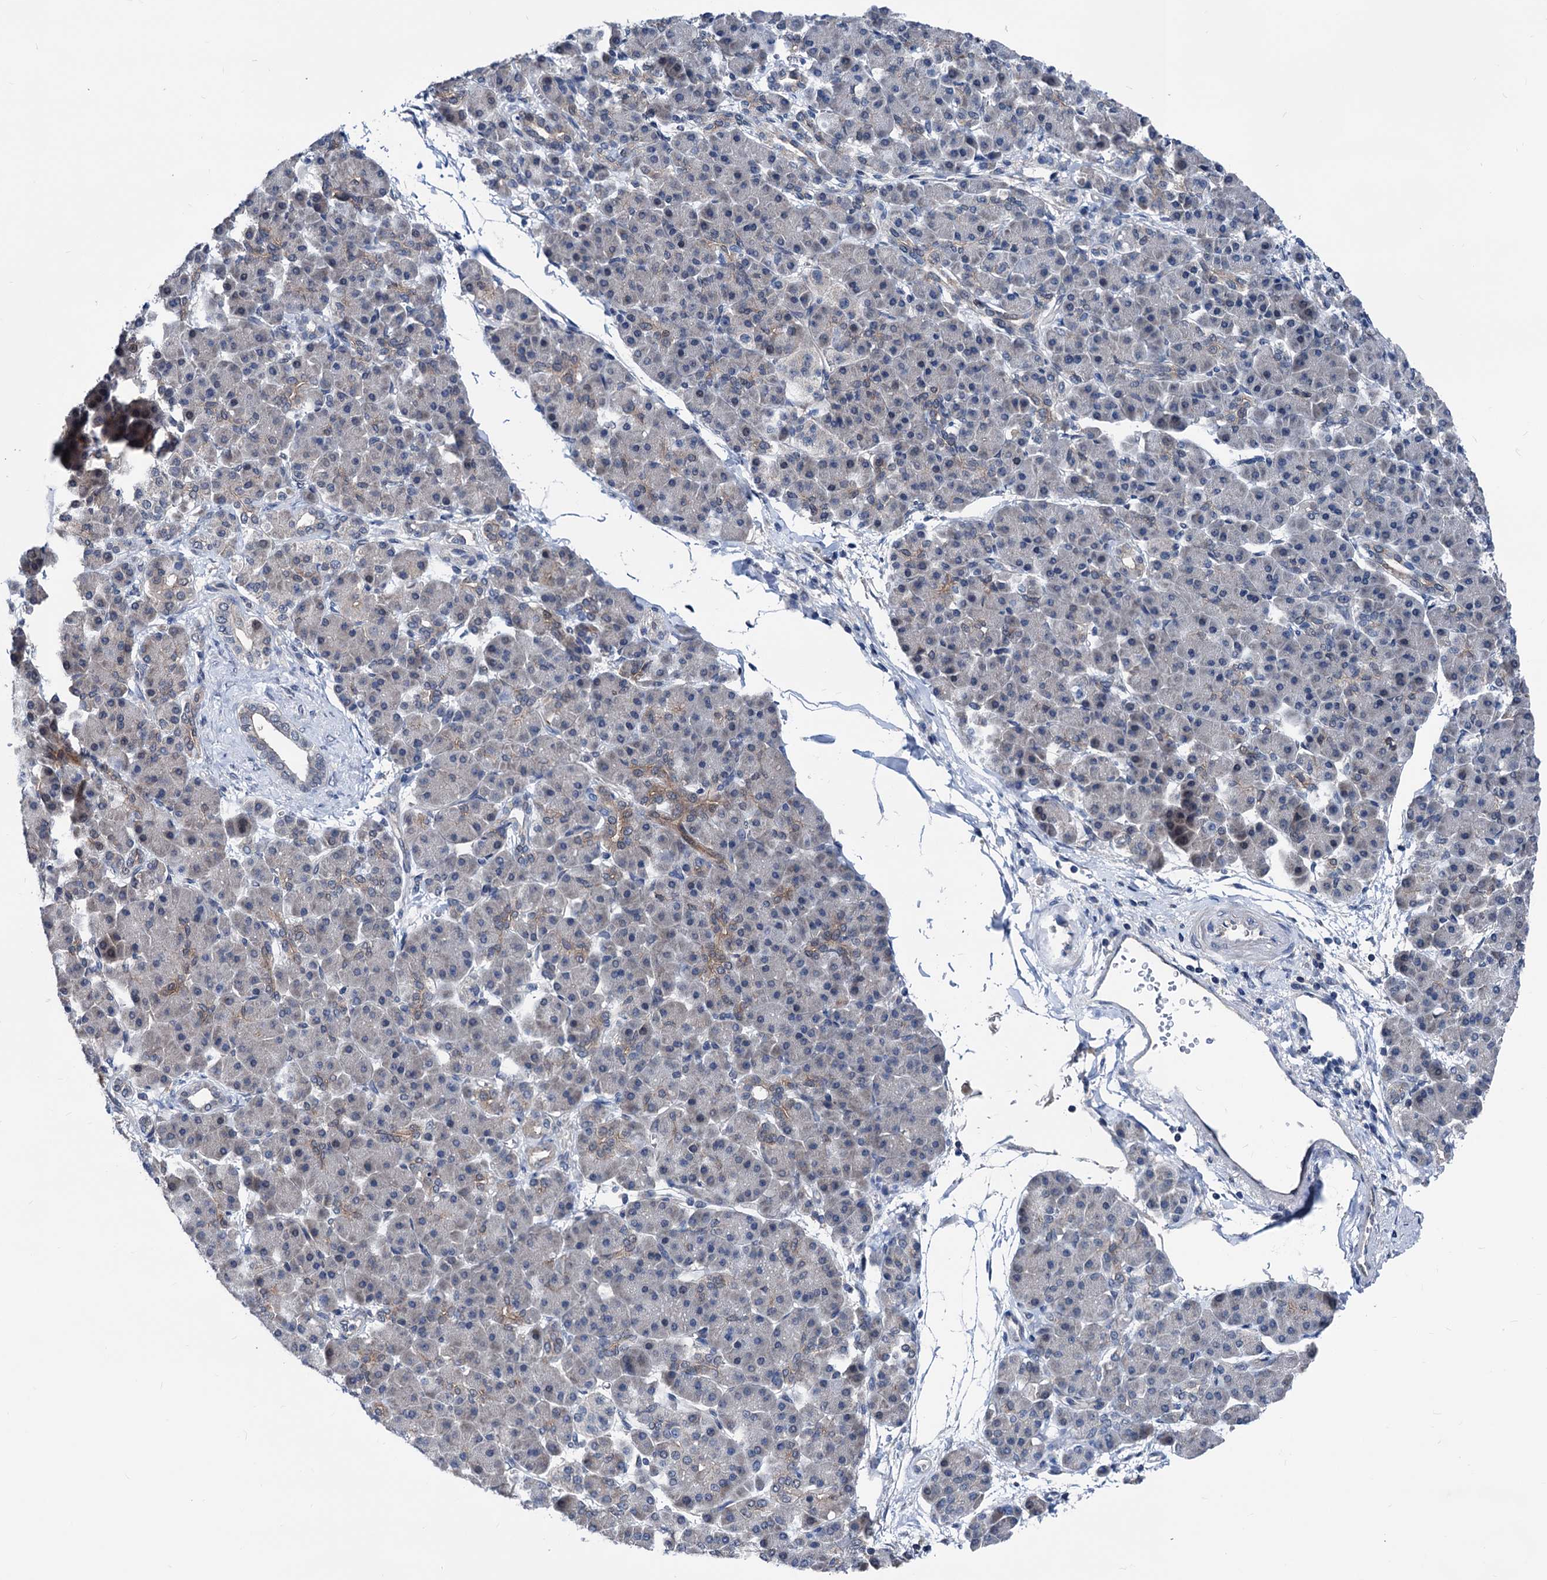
{"staining": {"intensity": "weak", "quantity": "<25%", "location": "cytoplasmic/membranous"}, "tissue": "pancreatic cancer", "cell_type": "Tumor cells", "image_type": "cancer", "snomed": [{"axis": "morphology", "description": "Adenocarcinoma, NOS"}, {"axis": "topography", "description": "Pancreas"}], "caption": "Tumor cells show no significant protein staining in pancreatic adenocarcinoma.", "gene": "GLO1", "patient": {"sex": "female", "age": 55}}